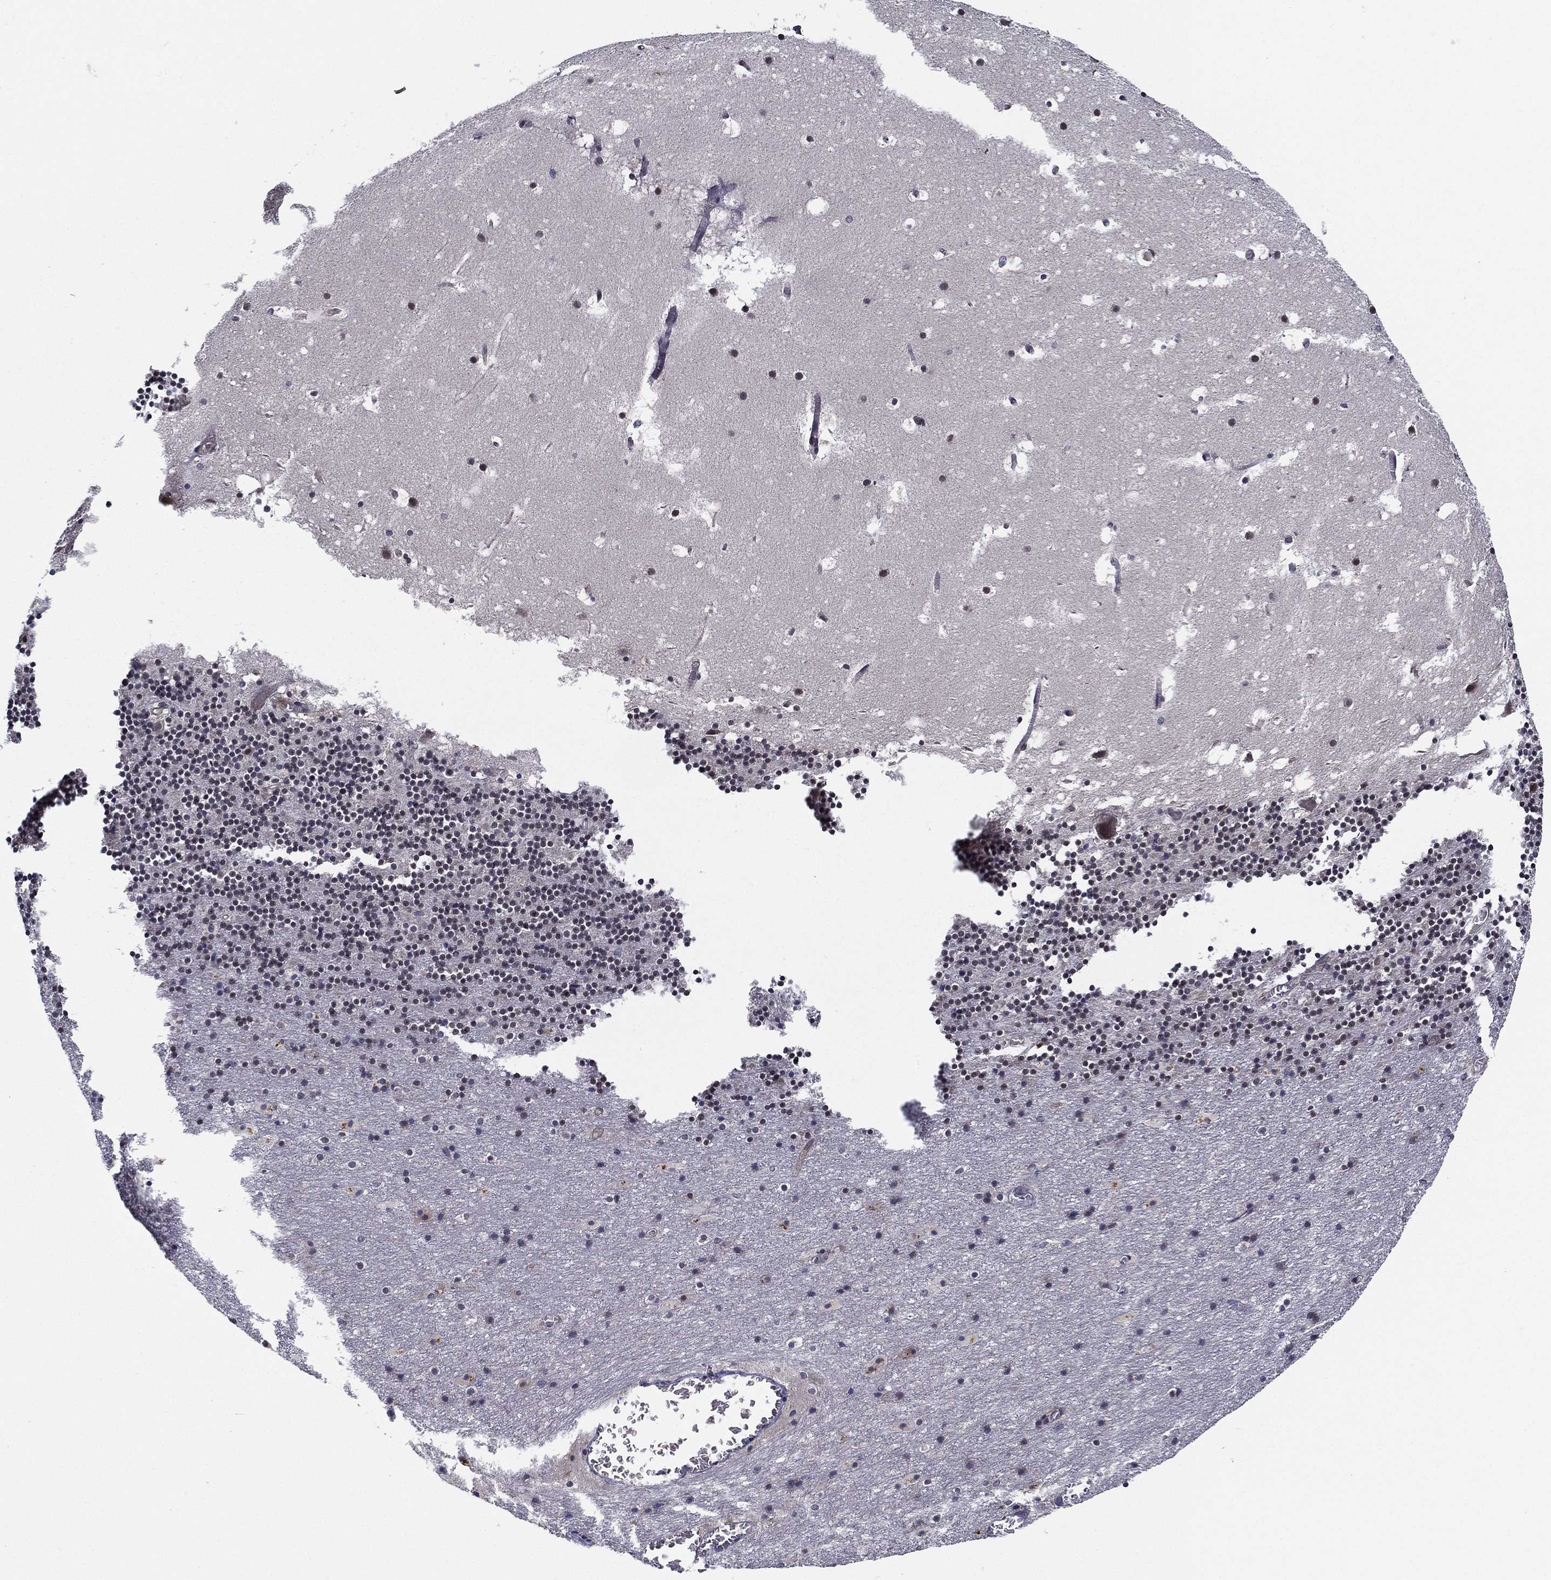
{"staining": {"intensity": "negative", "quantity": "none", "location": "none"}, "tissue": "cerebellum", "cell_type": "Cells in granular layer", "image_type": "normal", "snomed": [{"axis": "morphology", "description": "Normal tissue, NOS"}, {"axis": "topography", "description": "Cerebellum"}], "caption": "This histopathology image is of normal cerebellum stained with immunohistochemistry to label a protein in brown with the nuclei are counter-stained blue. There is no staining in cells in granular layer.", "gene": "UACA", "patient": {"sex": "male", "age": 37}}